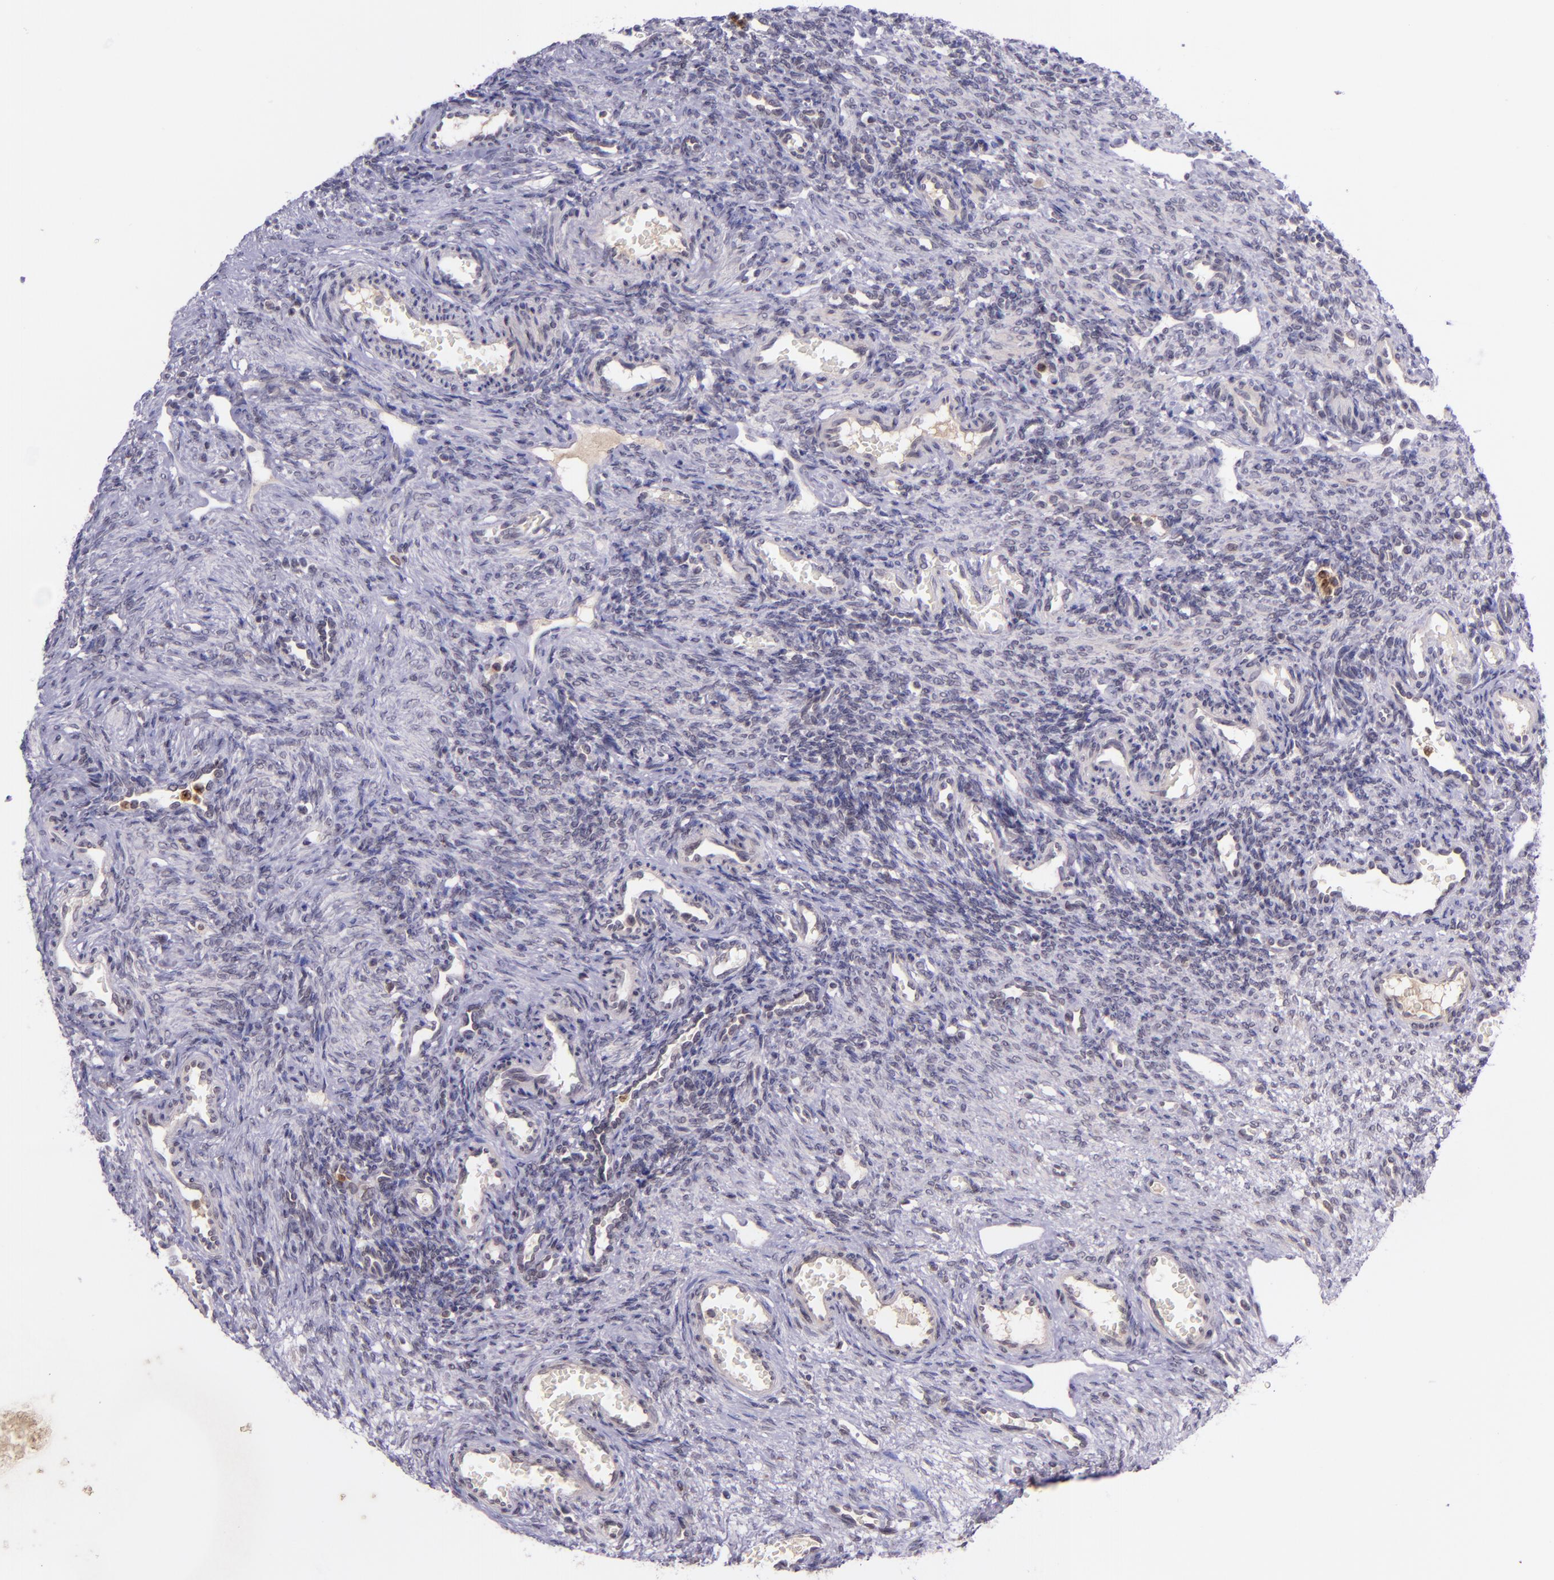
{"staining": {"intensity": "negative", "quantity": "none", "location": "none"}, "tissue": "ovary", "cell_type": "Follicle cells", "image_type": "normal", "snomed": [{"axis": "morphology", "description": "Normal tissue, NOS"}, {"axis": "topography", "description": "Ovary"}], "caption": "An immunohistochemistry micrograph of normal ovary is shown. There is no staining in follicle cells of ovary. (Immunohistochemistry (ihc), brightfield microscopy, high magnification).", "gene": "SELL", "patient": {"sex": "female", "age": 33}}